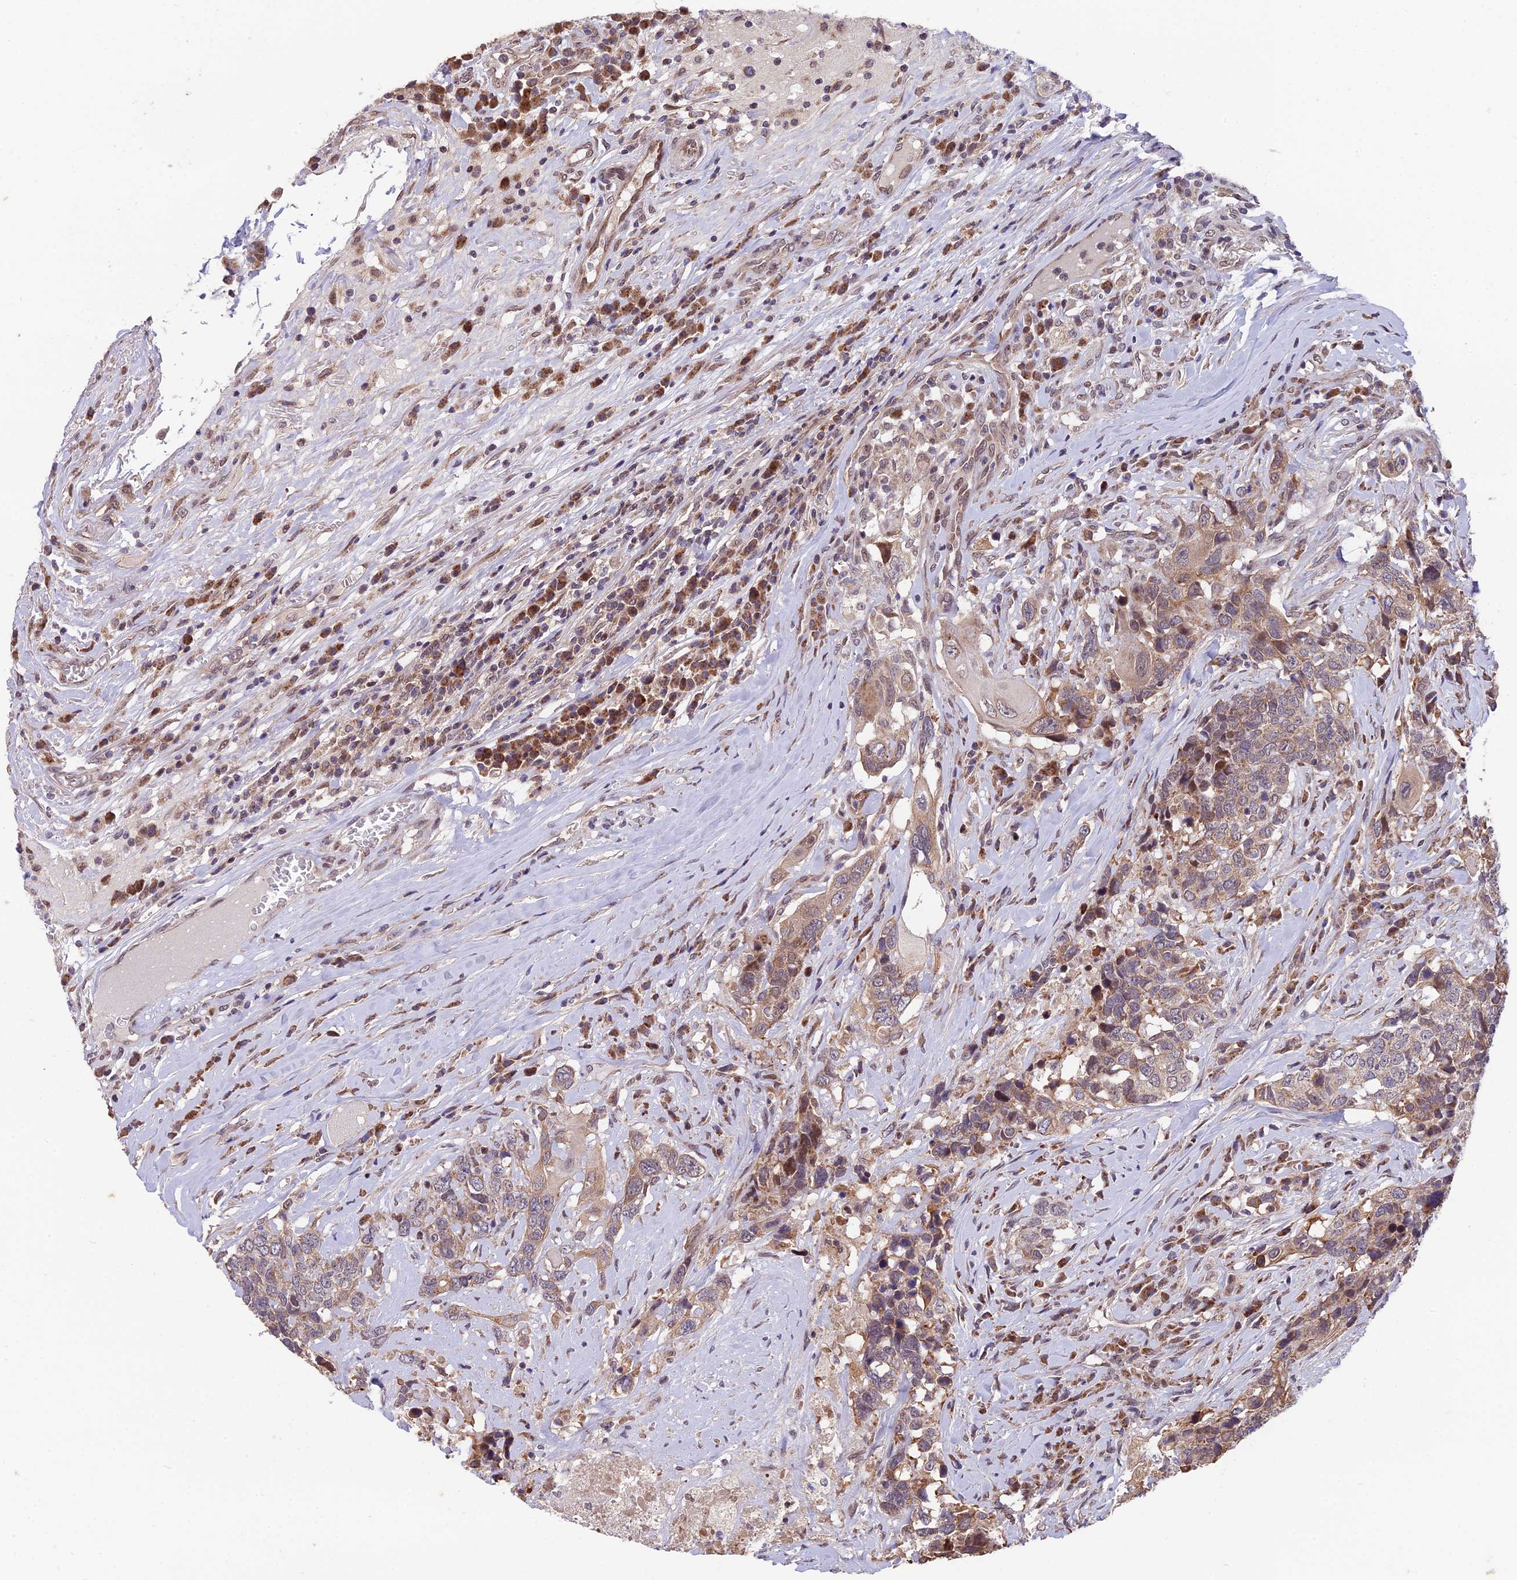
{"staining": {"intensity": "moderate", "quantity": "<25%", "location": "cytoplasmic/membranous"}, "tissue": "head and neck cancer", "cell_type": "Tumor cells", "image_type": "cancer", "snomed": [{"axis": "morphology", "description": "Squamous cell carcinoma, NOS"}, {"axis": "topography", "description": "Head-Neck"}], "caption": "IHC micrograph of neoplastic tissue: human head and neck squamous cell carcinoma stained using IHC displays low levels of moderate protein expression localized specifically in the cytoplasmic/membranous of tumor cells, appearing as a cytoplasmic/membranous brown color.", "gene": "CYP2R1", "patient": {"sex": "male", "age": 66}}